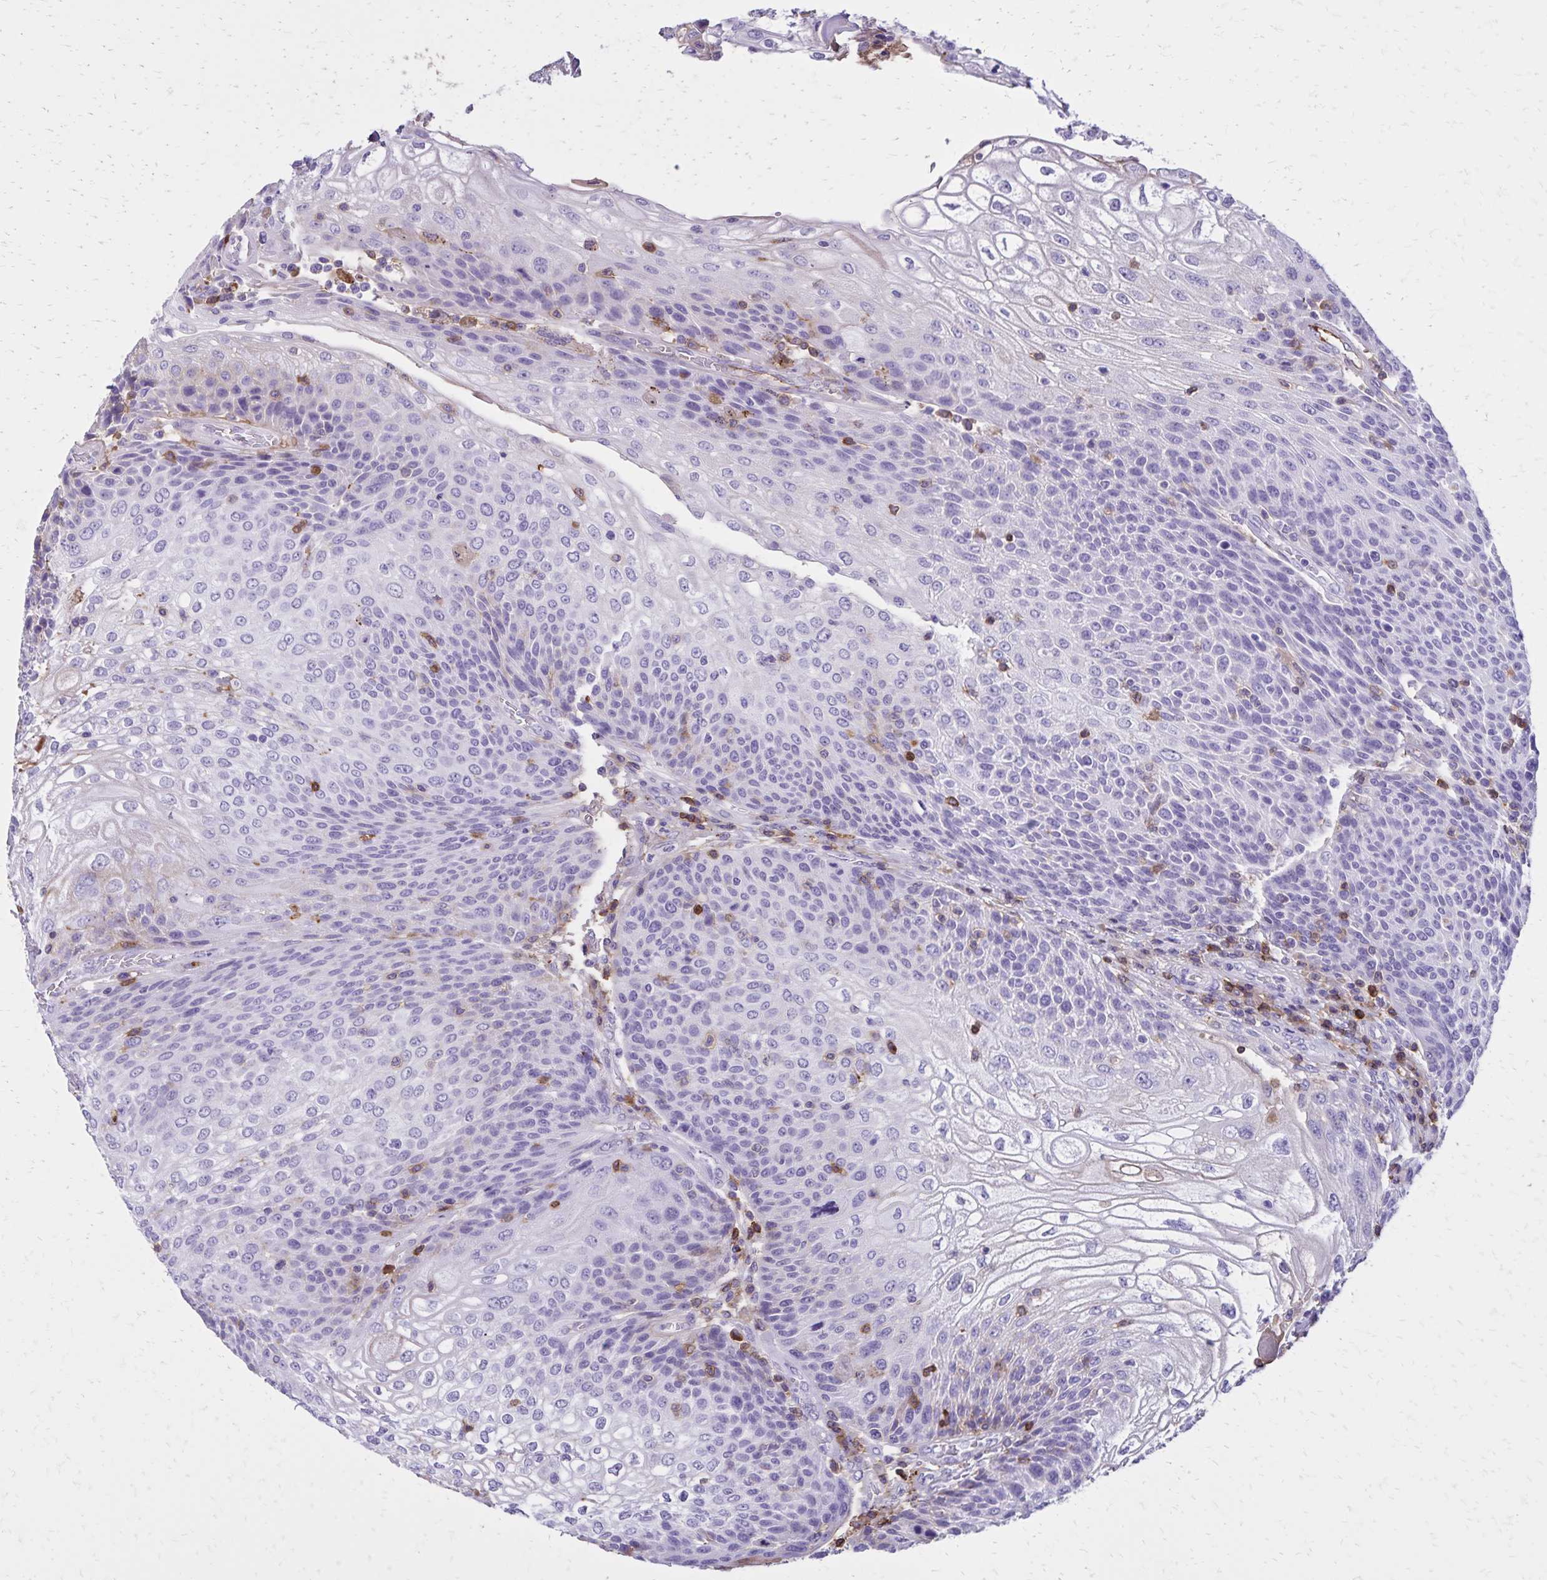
{"staining": {"intensity": "negative", "quantity": "none", "location": "none"}, "tissue": "urothelial cancer", "cell_type": "Tumor cells", "image_type": "cancer", "snomed": [{"axis": "morphology", "description": "Urothelial carcinoma, High grade"}, {"axis": "topography", "description": "Urinary bladder"}], "caption": "Immunohistochemical staining of urothelial carcinoma (high-grade) reveals no significant positivity in tumor cells.", "gene": "CD27", "patient": {"sex": "female", "age": 70}}